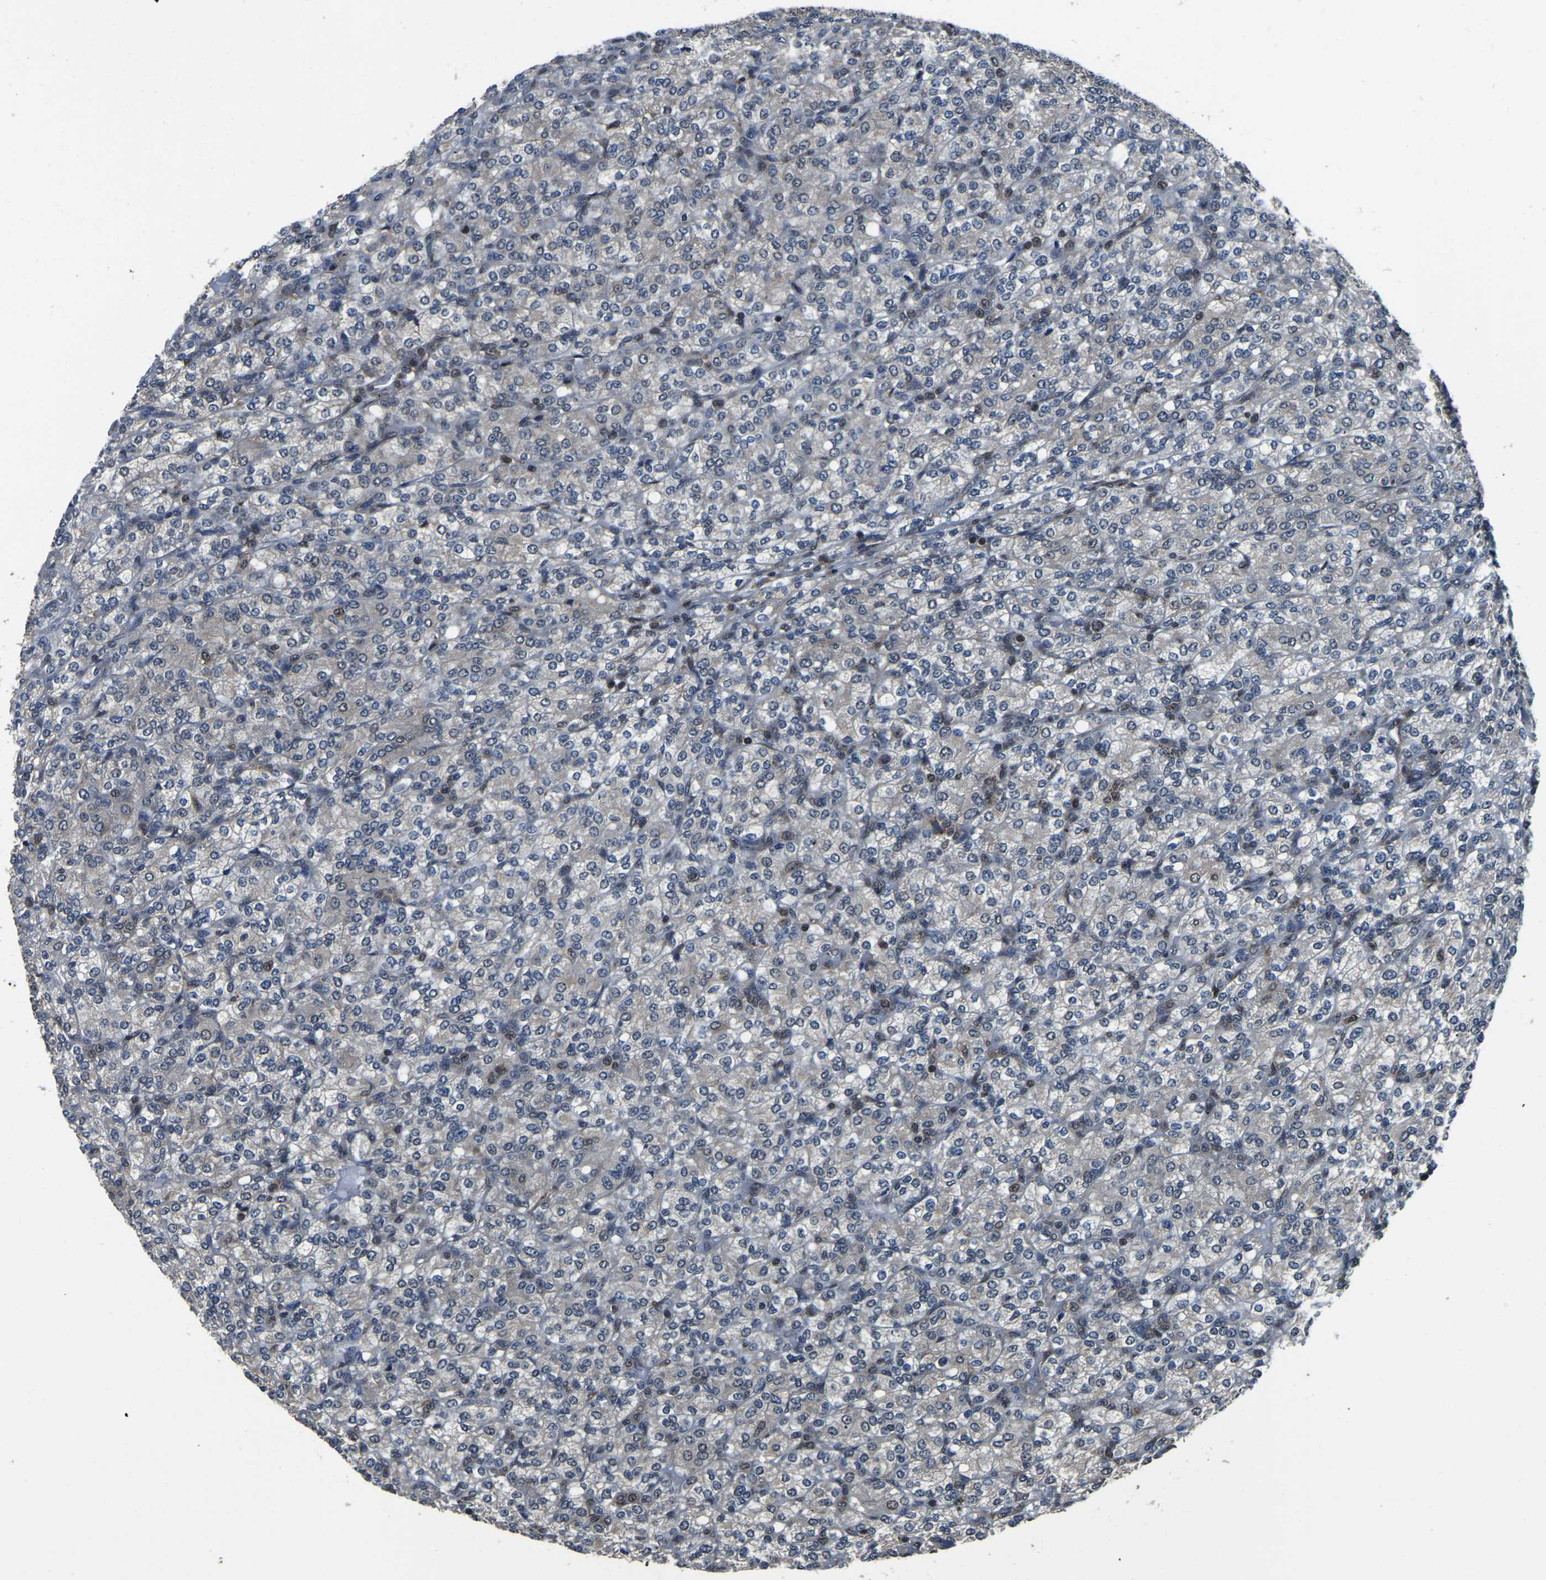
{"staining": {"intensity": "weak", "quantity": "<25%", "location": "nuclear"}, "tissue": "renal cancer", "cell_type": "Tumor cells", "image_type": "cancer", "snomed": [{"axis": "morphology", "description": "Adenocarcinoma, NOS"}, {"axis": "topography", "description": "Kidney"}], "caption": "The image displays no significant expression in tumor cells of renal cancer.", "gene": "DFFA", "patient": {"sex": "male", "age": 77}}